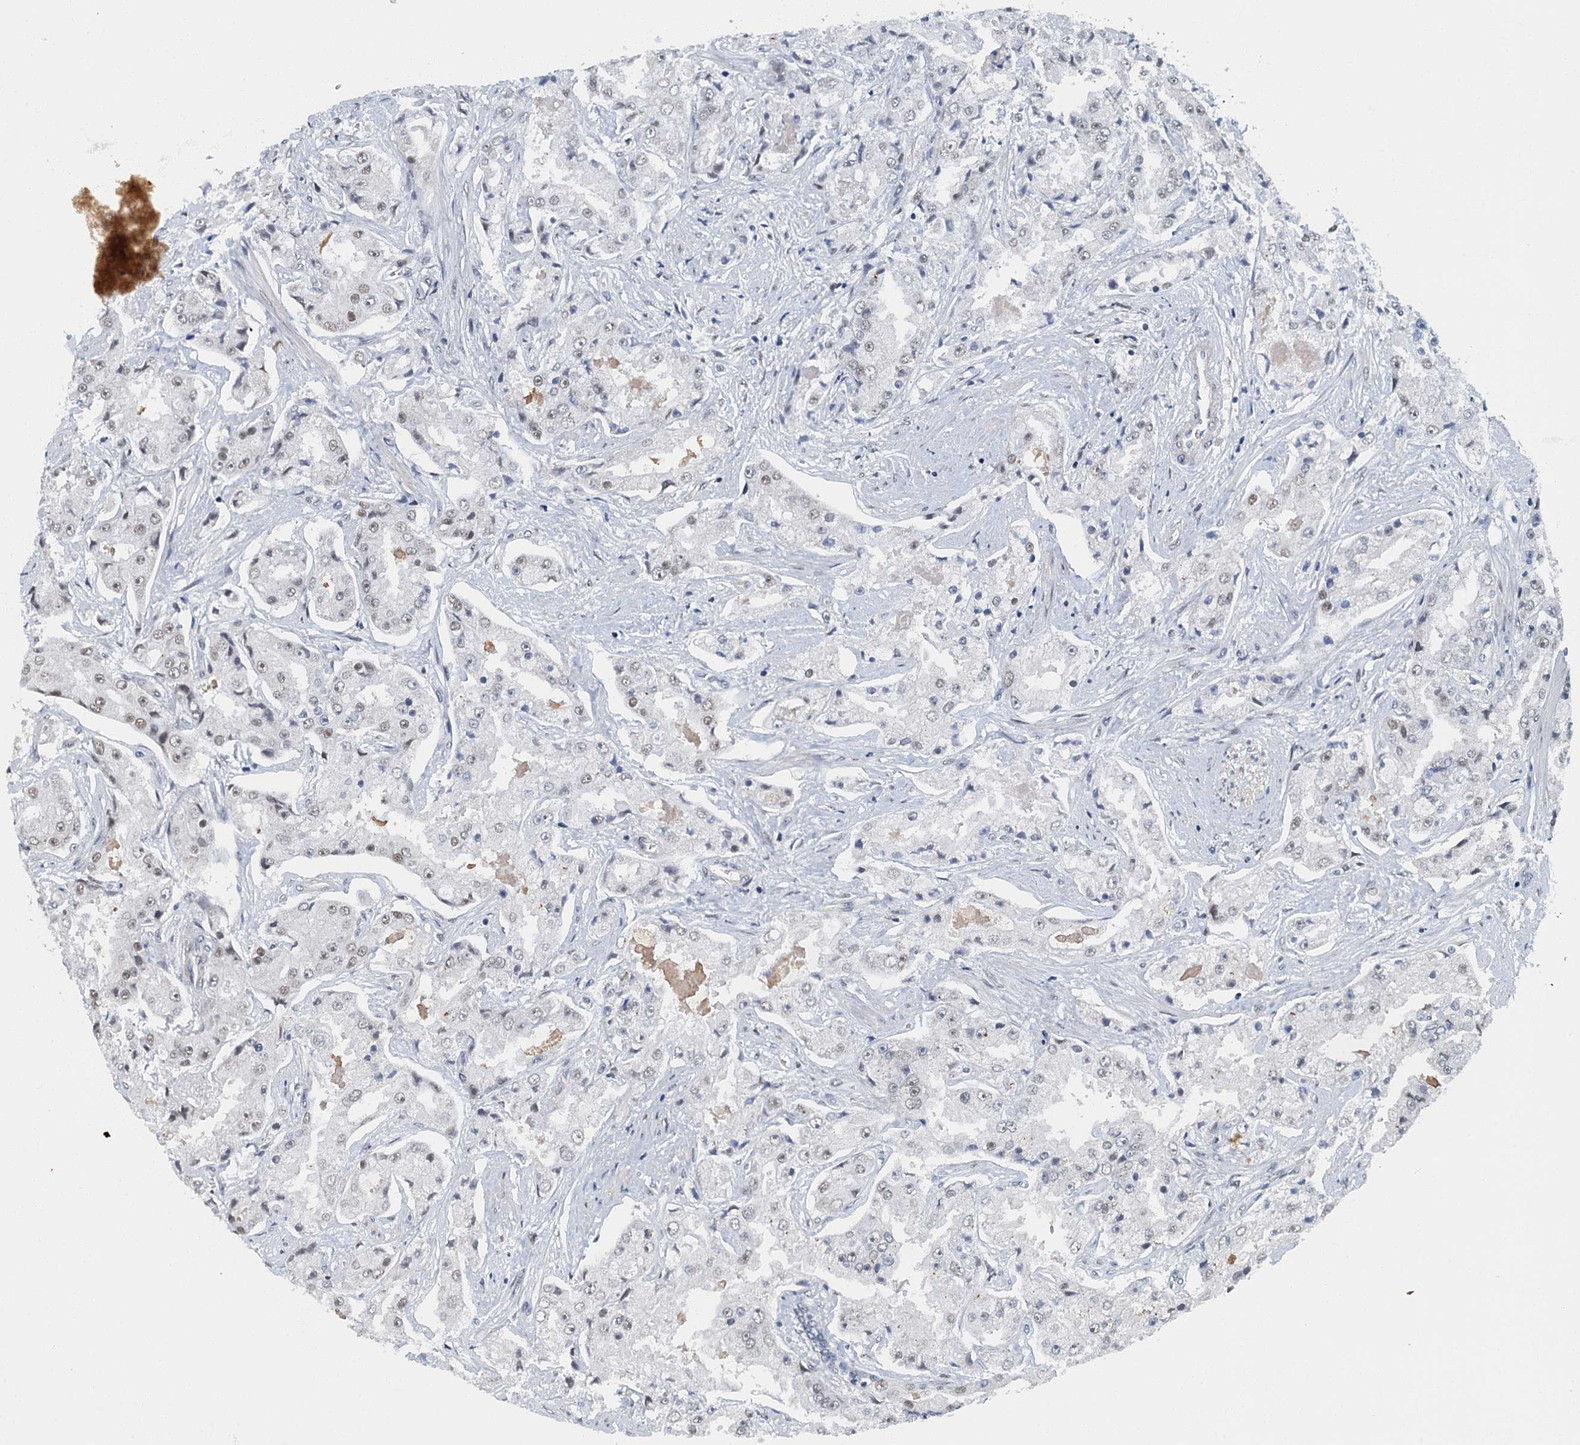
{"staining": {"intensity": "weak", "quantity": "25%-75%", "location": "nuclear"}, "tissue": "prostate cancer", "cell_type": "Tumor cells", "image_type": "cancer", "snomed": [{"axis": "morphology", "description": "Adenocarcinoma, High grade"}, {"axis": "topography", "description": "Prostate"}], "caption": "Protein staining of prostate cancer tissue shows weak nuclear expression in about 25%-75% of tumor cells. The staining was performed using DAB, with brown indicating positive protein expression. Nuclei are stained blue with hematoxylin.", "gene": "GADL1", "patient": {"sex": "male", "age": 73}}